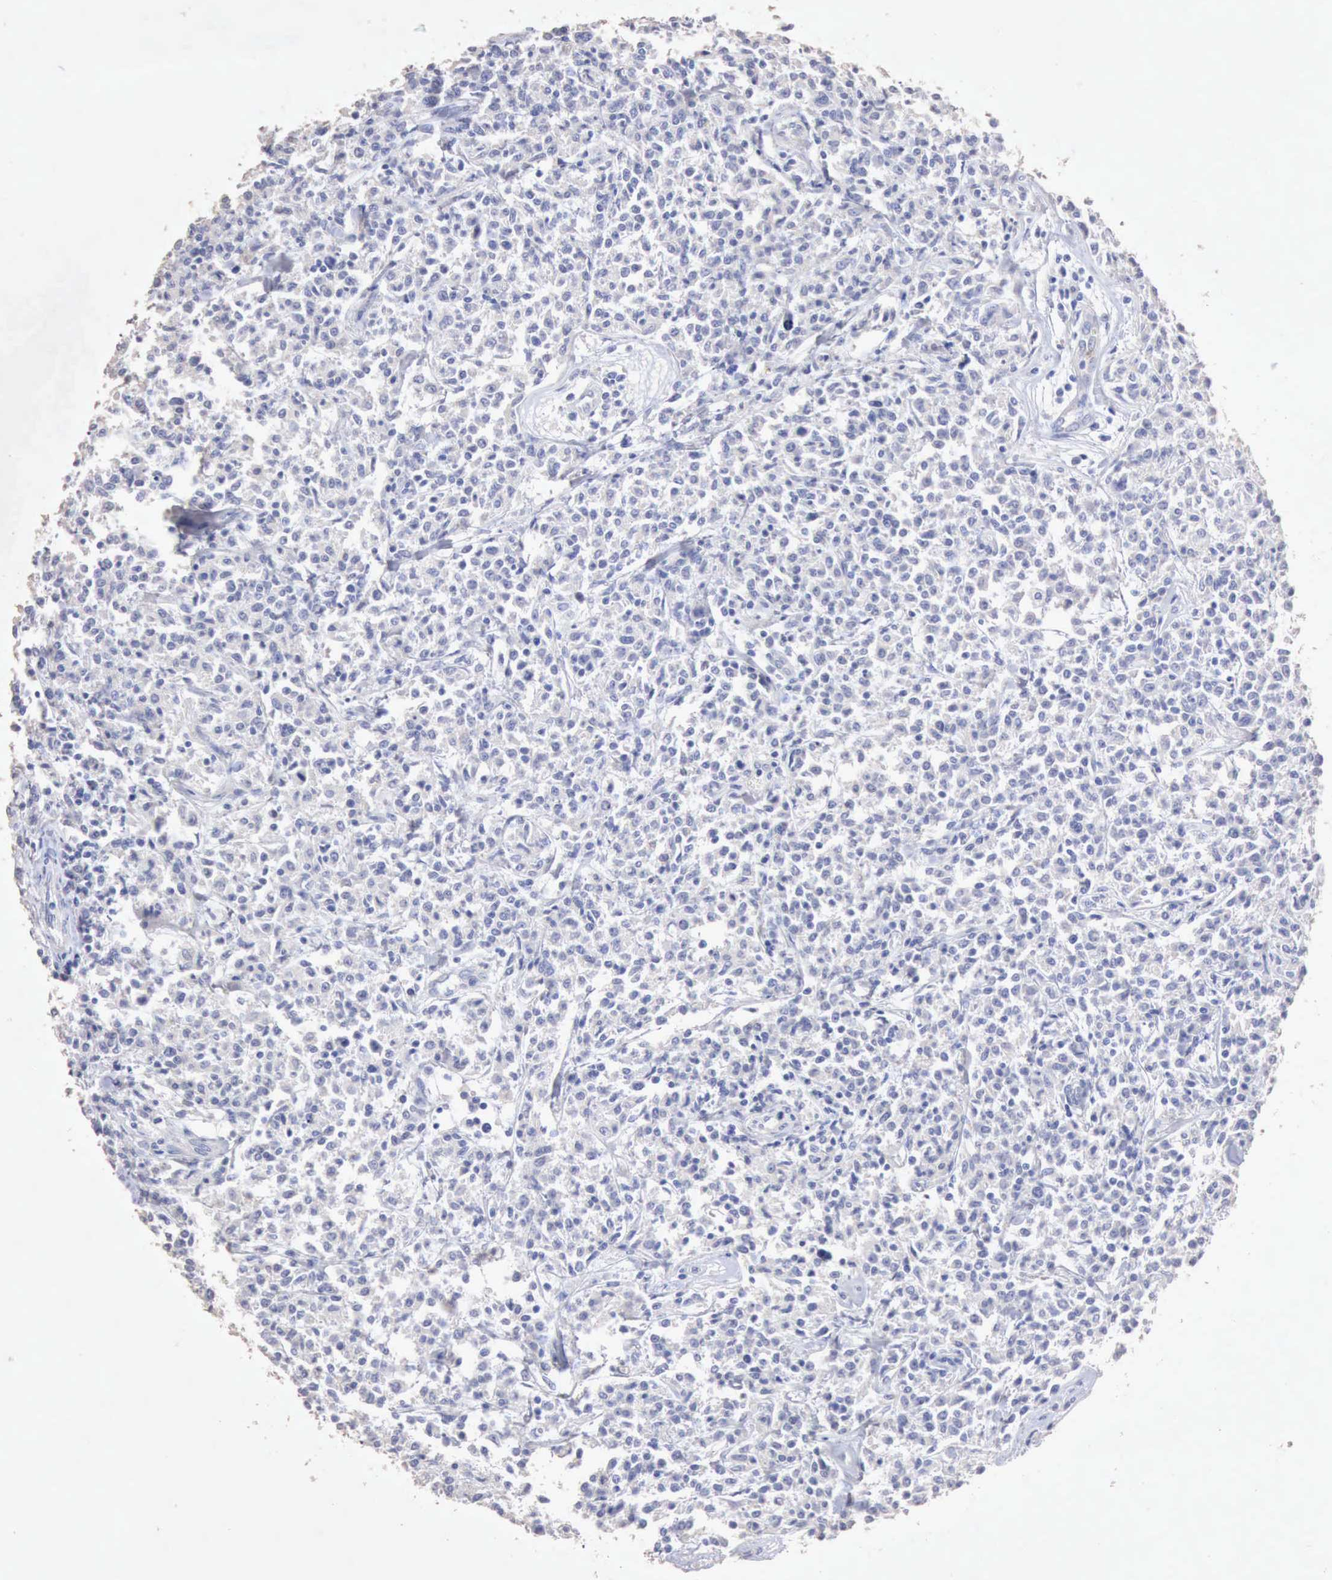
{"staining": {"intensity": "negative", "quantity": "none", "location": "none"}, "tissue": "lymphoma", "cell_type": "Tumor cells", "image_type": "cancer", "snomed": [{"axis": "morphology", "description": "Malignant lymphoma, non-Hodgkin's type, Low grade"}, {"axis": "topography", "description": "Small intestine"}], "caption": "This is a histopathology image of IHC staining of lymphoma, which shows no staining in tumor cells.", "gene": "KRT6B", "patient": {"sex": "female", "age": 59}}